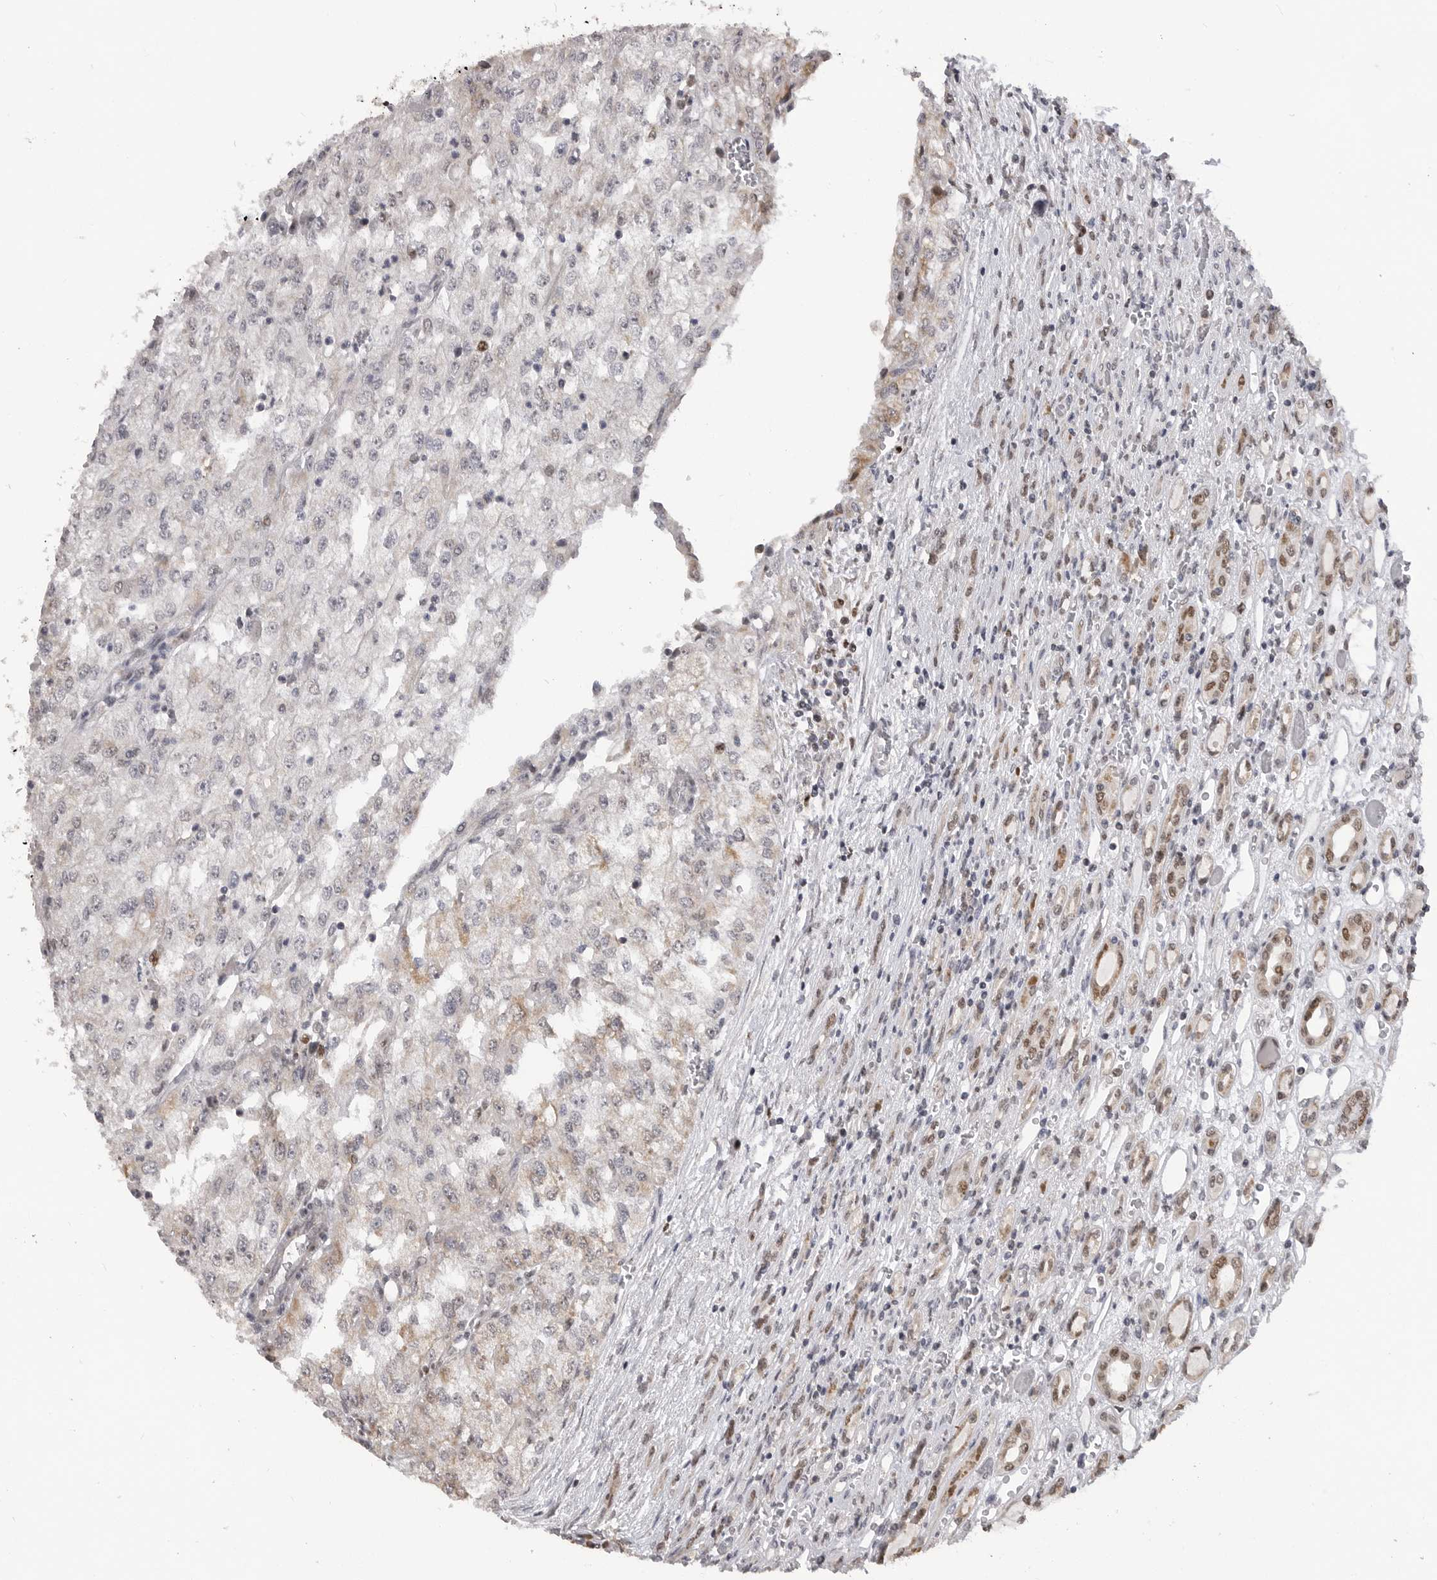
{"staining": {"intensity": "weak", "quantity": "<25%", "location": "cytoplasmic/membranous"}, "tissue": "renal cancer", "cell_type": "Tumor cells", "image_type": "cancer", "snomed": [{"axis": "morphology", "description": "Adenocarcinoma, NOS"}, {"axis": "topography", "description": "Kidney"}], "caption": "Tumor cells show no significant protein positivity in renal cancer. (Brightfield microscopy of DAB IHC at high magnification).", "gene": "SMARCC1", "patient": {"sex": "female", "age": 54}}